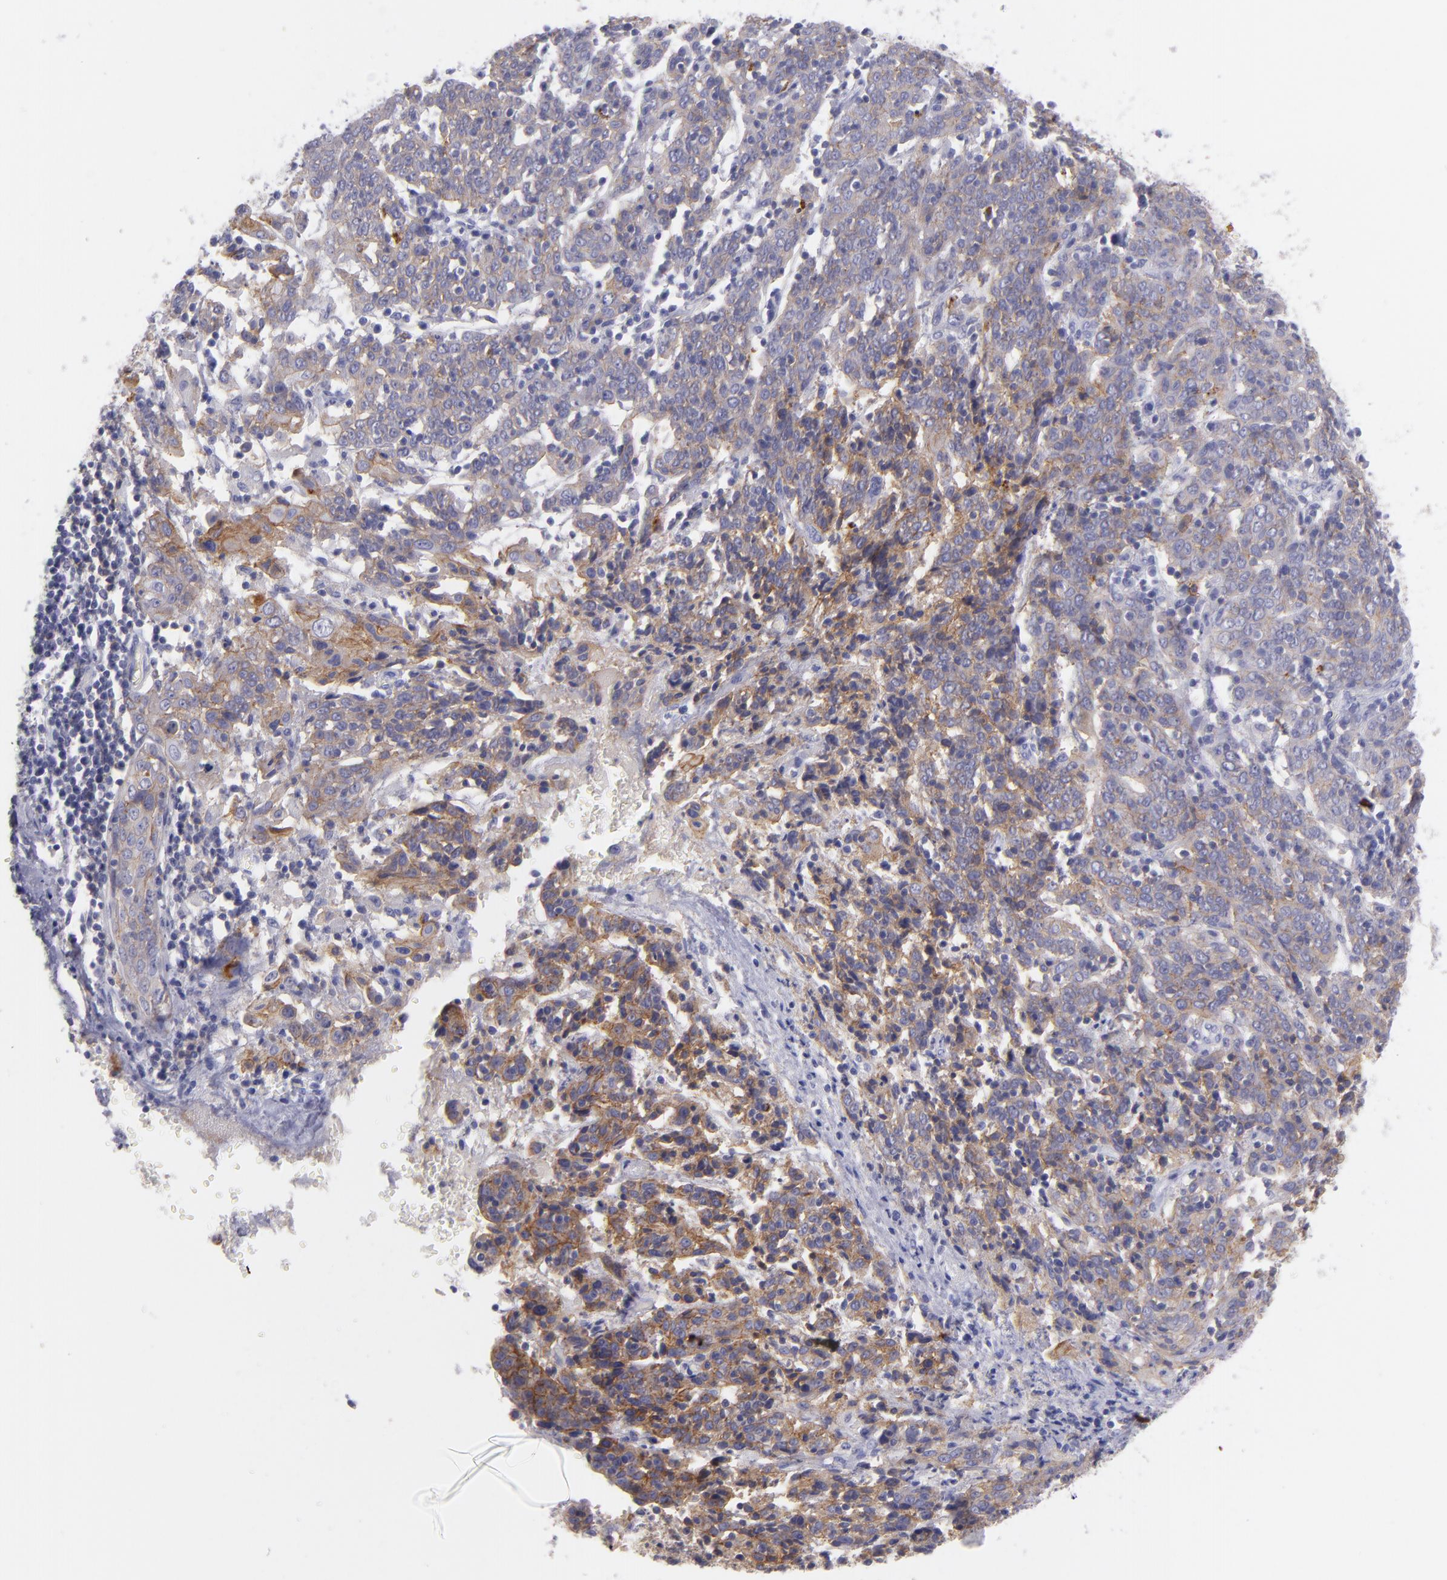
{"staining": {"intensity": "moderate", "quantity": "<25%", "location": "cytoplasmic/membranous"}, "tissue": "cervical cancer", "cell_type": "Tumor cells", "image_type": "cancer", "snomed": [{"axis": "morphology", "description": "Normal tissue, NOS"}, {"axis": "morphology", "description": "Squamous cell carcinoma, NOS"}, {"axis": "topography", "description": "Cervix"}], "caption": "Tumor cells show moderate cytoplasmic/membranous positivity in about <25% of cells in cervical cancer (squamous cell carcinoma).", "gene": "CD82", "patient": {"sex": "female", "age": 67}}